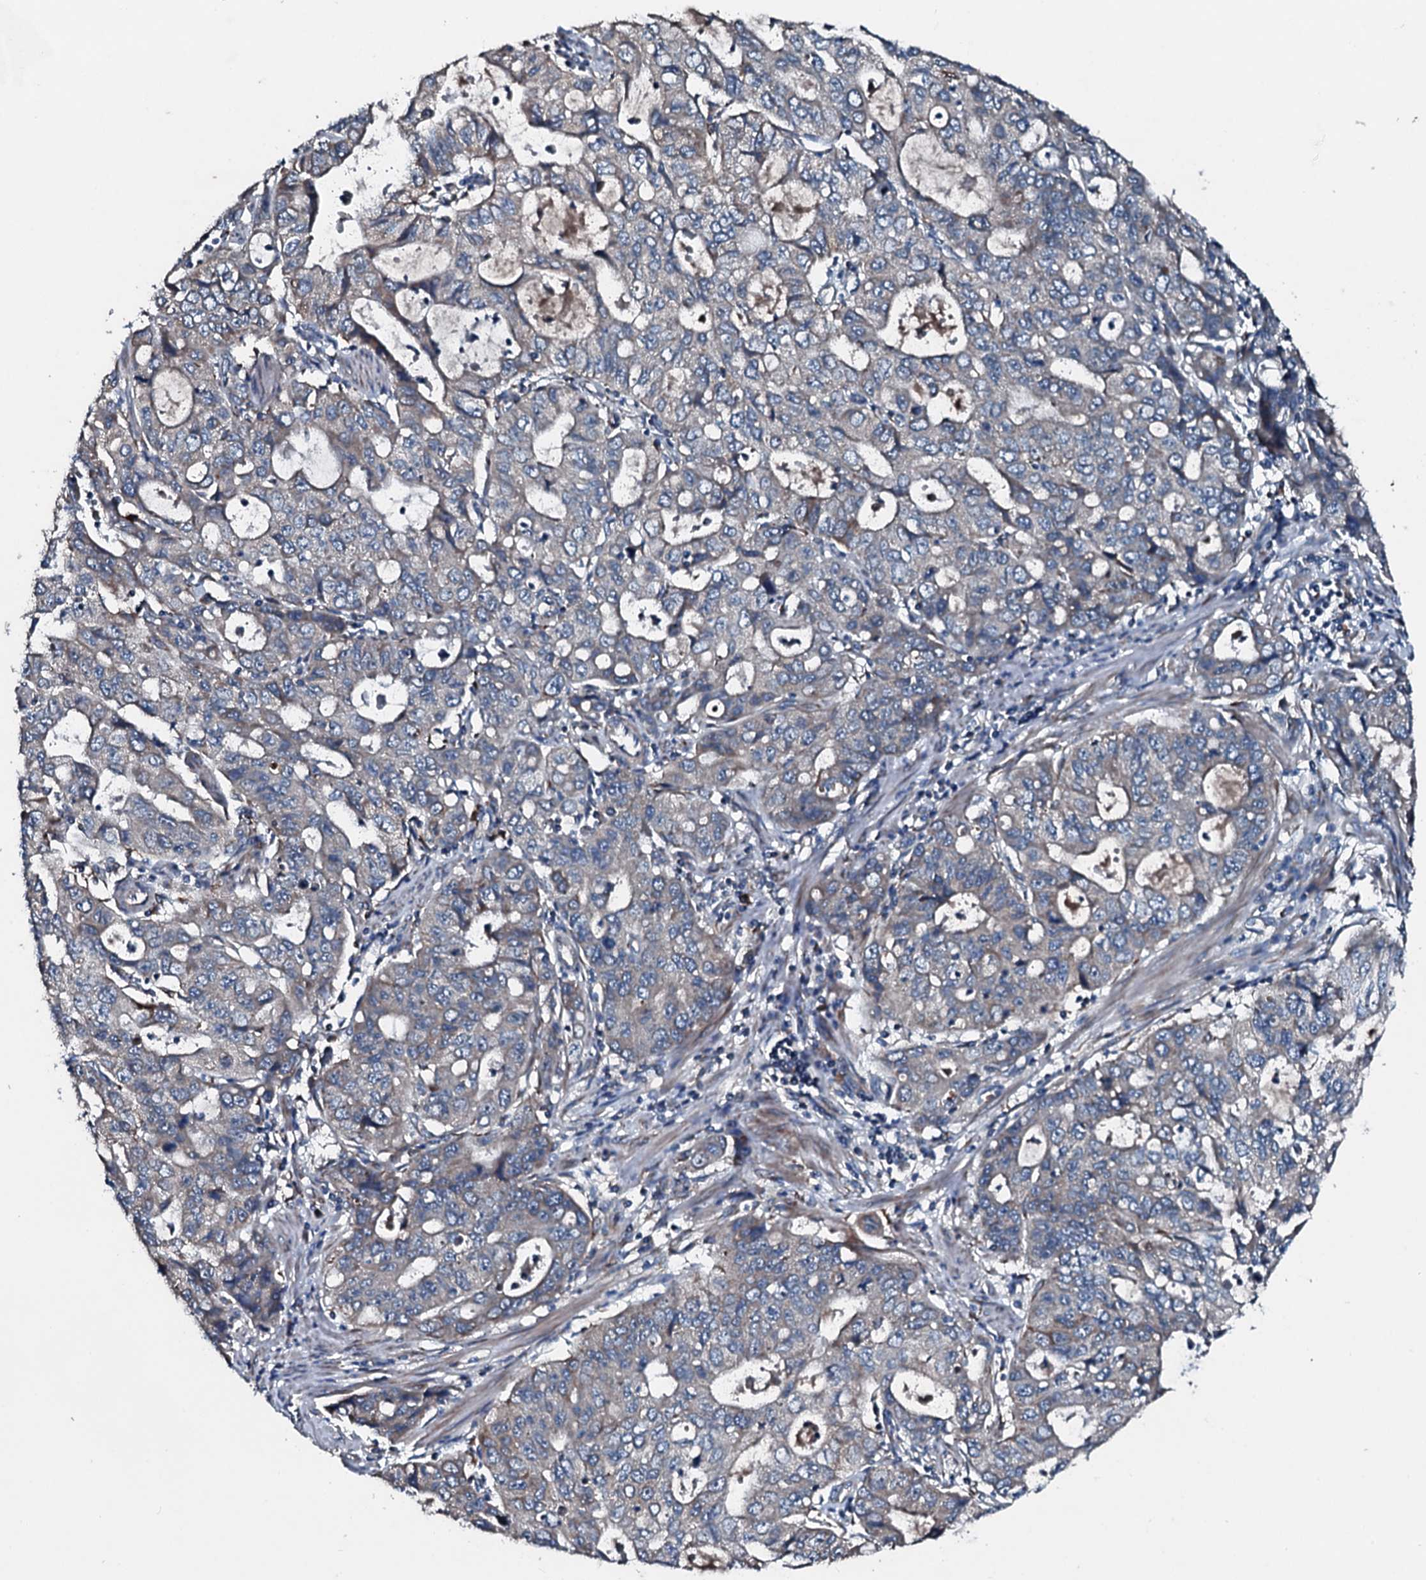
{"staining": {"intensity": "weak", "quantity": "<25%", "location": "cytoplasmic/membranous"}, "tissue": "stomach cancer", "cell_type": "Tumor cells", "image_type": "cancer", "snomed": [{"axis": "morphology", "description": "Adenocarcinoma, NOS"}, {"axis": "topography", "description": "Stomach, upper"}], "caption": "A histopathology image of stomach adenocarcinoma stained for a protein demonstrates no brown staining in tumor cells.", "gene": "ACSS3", "patient": {"sex": "female", "age": 52}}